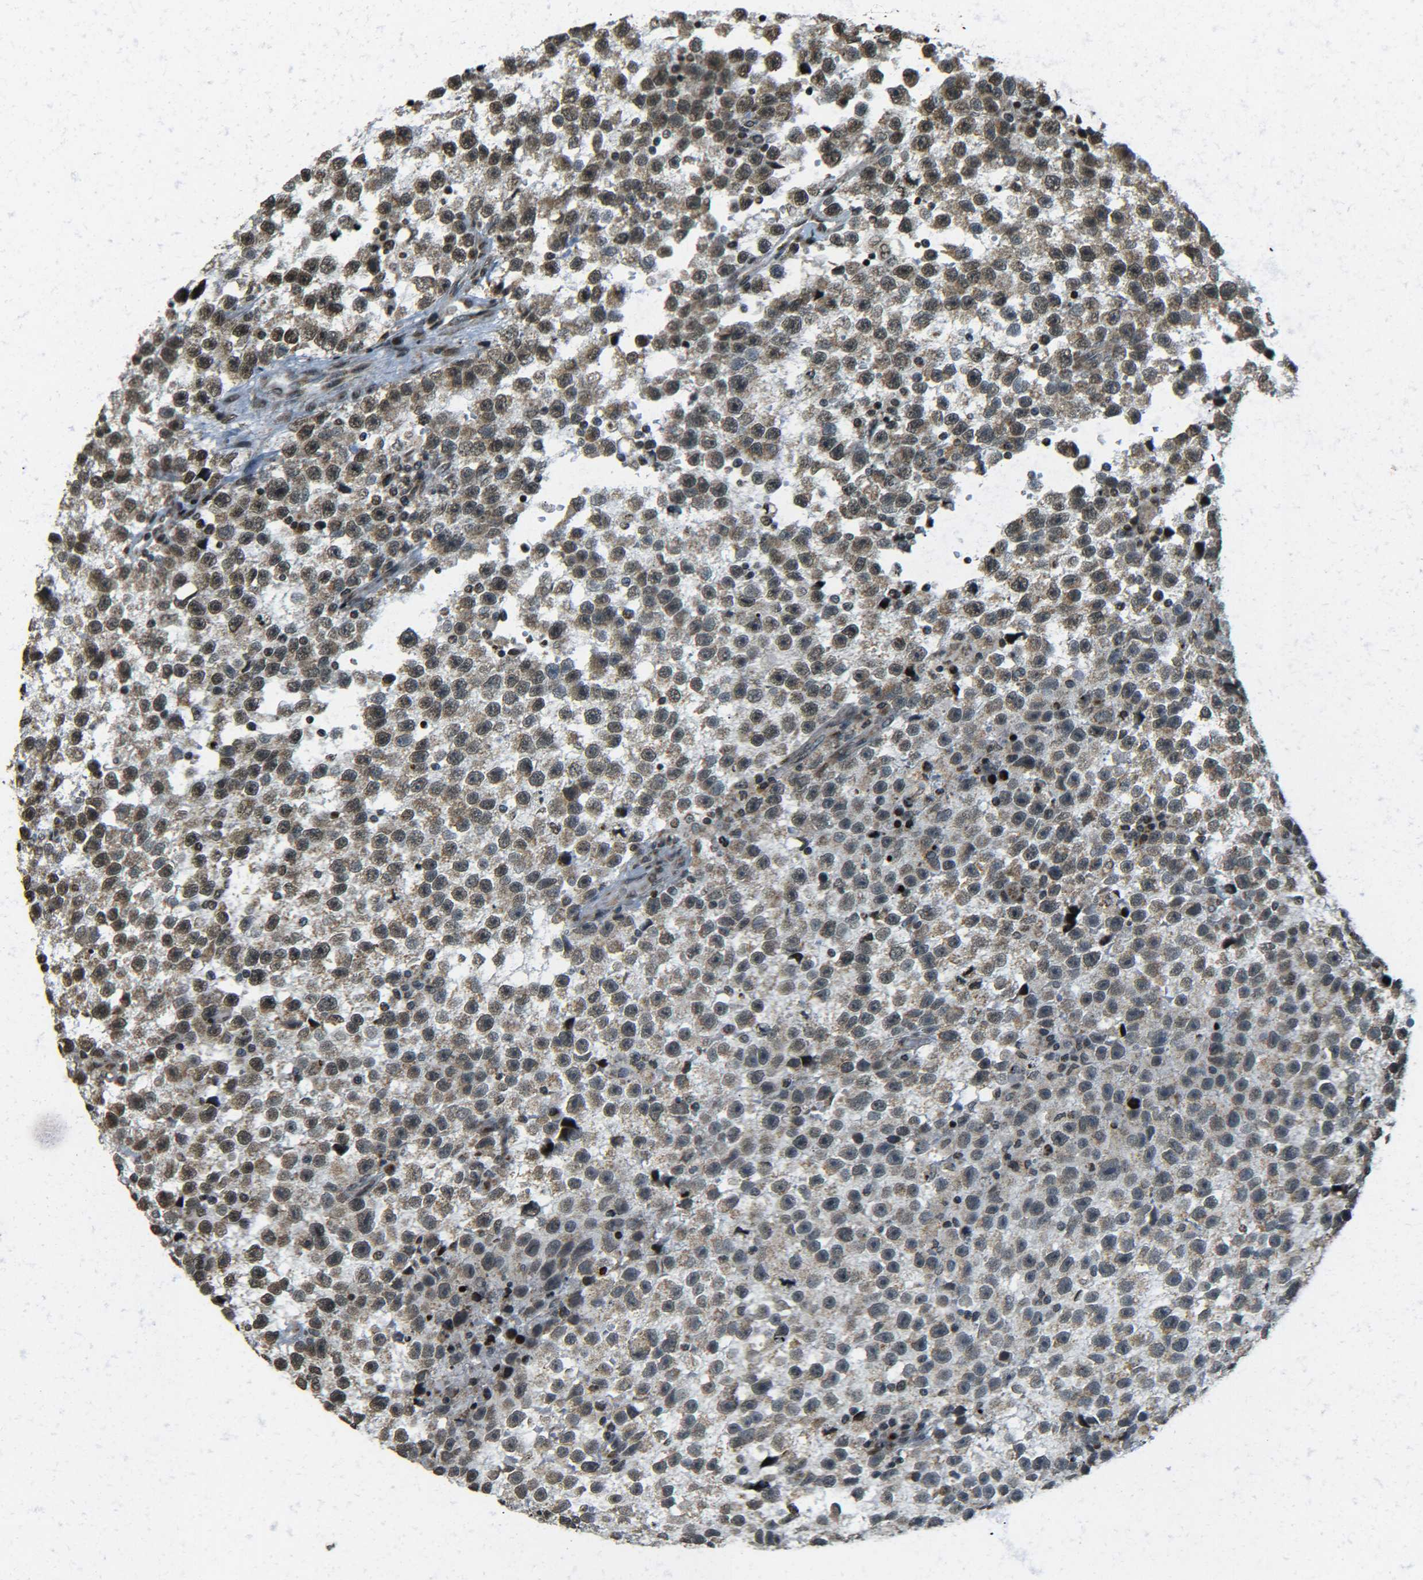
{"staining": {"intensity": "moderate", "quantity": "25%-75%", "location": "cytoplasmic/membranous,nuclear"}, "tissue": "testis cancer", "cell_type": "Tumor cells", "image_type": "cancer", "snomed": [{"axis": "morphology", "description": "Seminoma, NOS"}, {"axis": "topography", "description": "Testis"}], "caption": "An image of human seminoma (testis) stained for a protein reveals moderate cytoplasmic/membranous and nuclear brown staining in tumor cells.", "gene": "NEUROG2", "patient": {"sex": "male", "age": 33}}